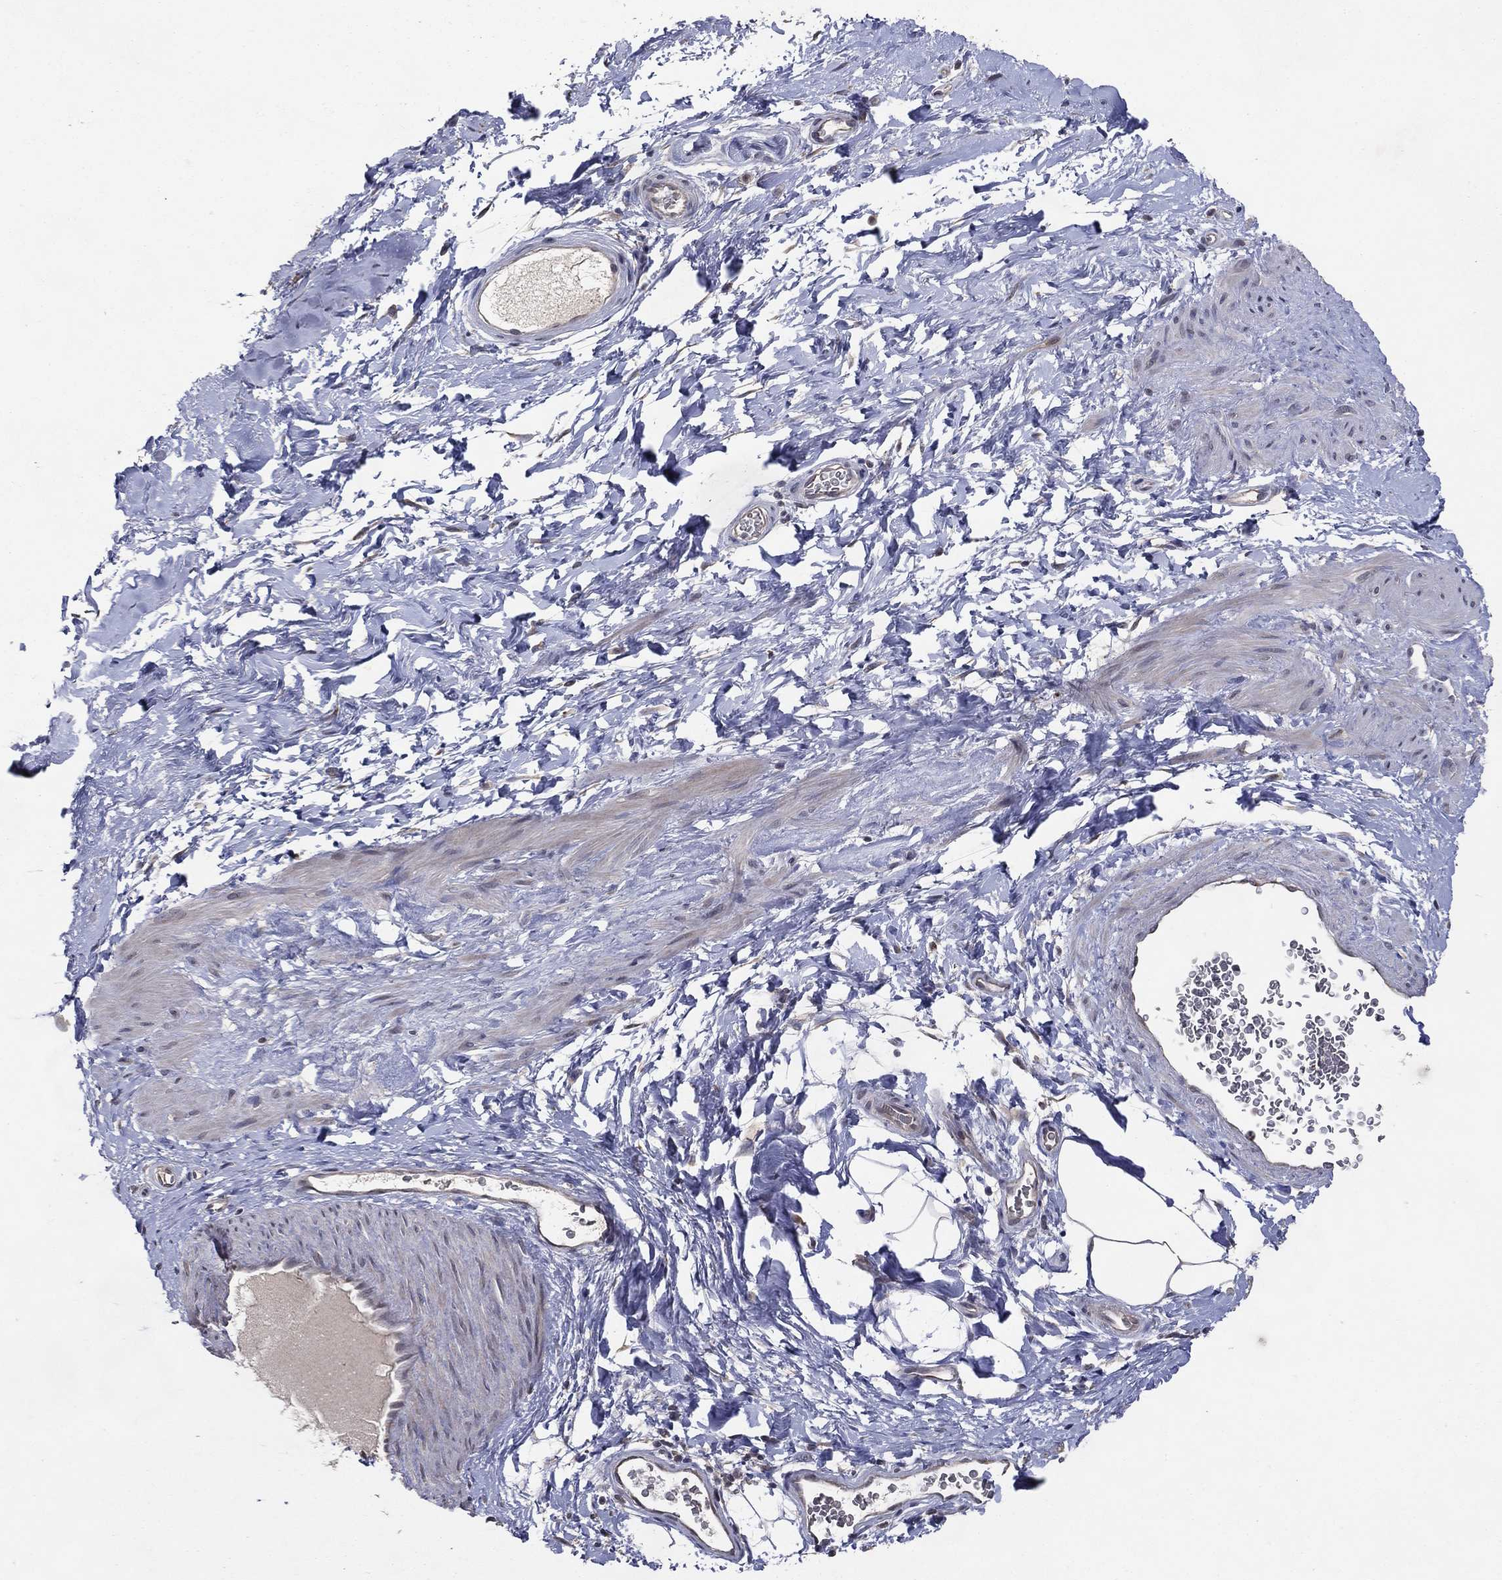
{"staining": {"intensity": "negative", "quantity": "none", "location": "none"}, "tissue": "soft tissue", "cell_type": "Fibroblasts", "image_type": "normal", "snomed": [{"axis": "morphology", "description": "Normal tissue, NOS"}, {"axis": "topography", "description": "Soft tissue"}, {"axis": "topography", "description": "Vascular tissue"}], "caption": "There is no significant expression in fibroblasts of soft tissue. (DAB immunohistochemistry with hematoxylin counter stain).", "gene": "DNAH7", "patient": {"sex": "male", "age": 41}}